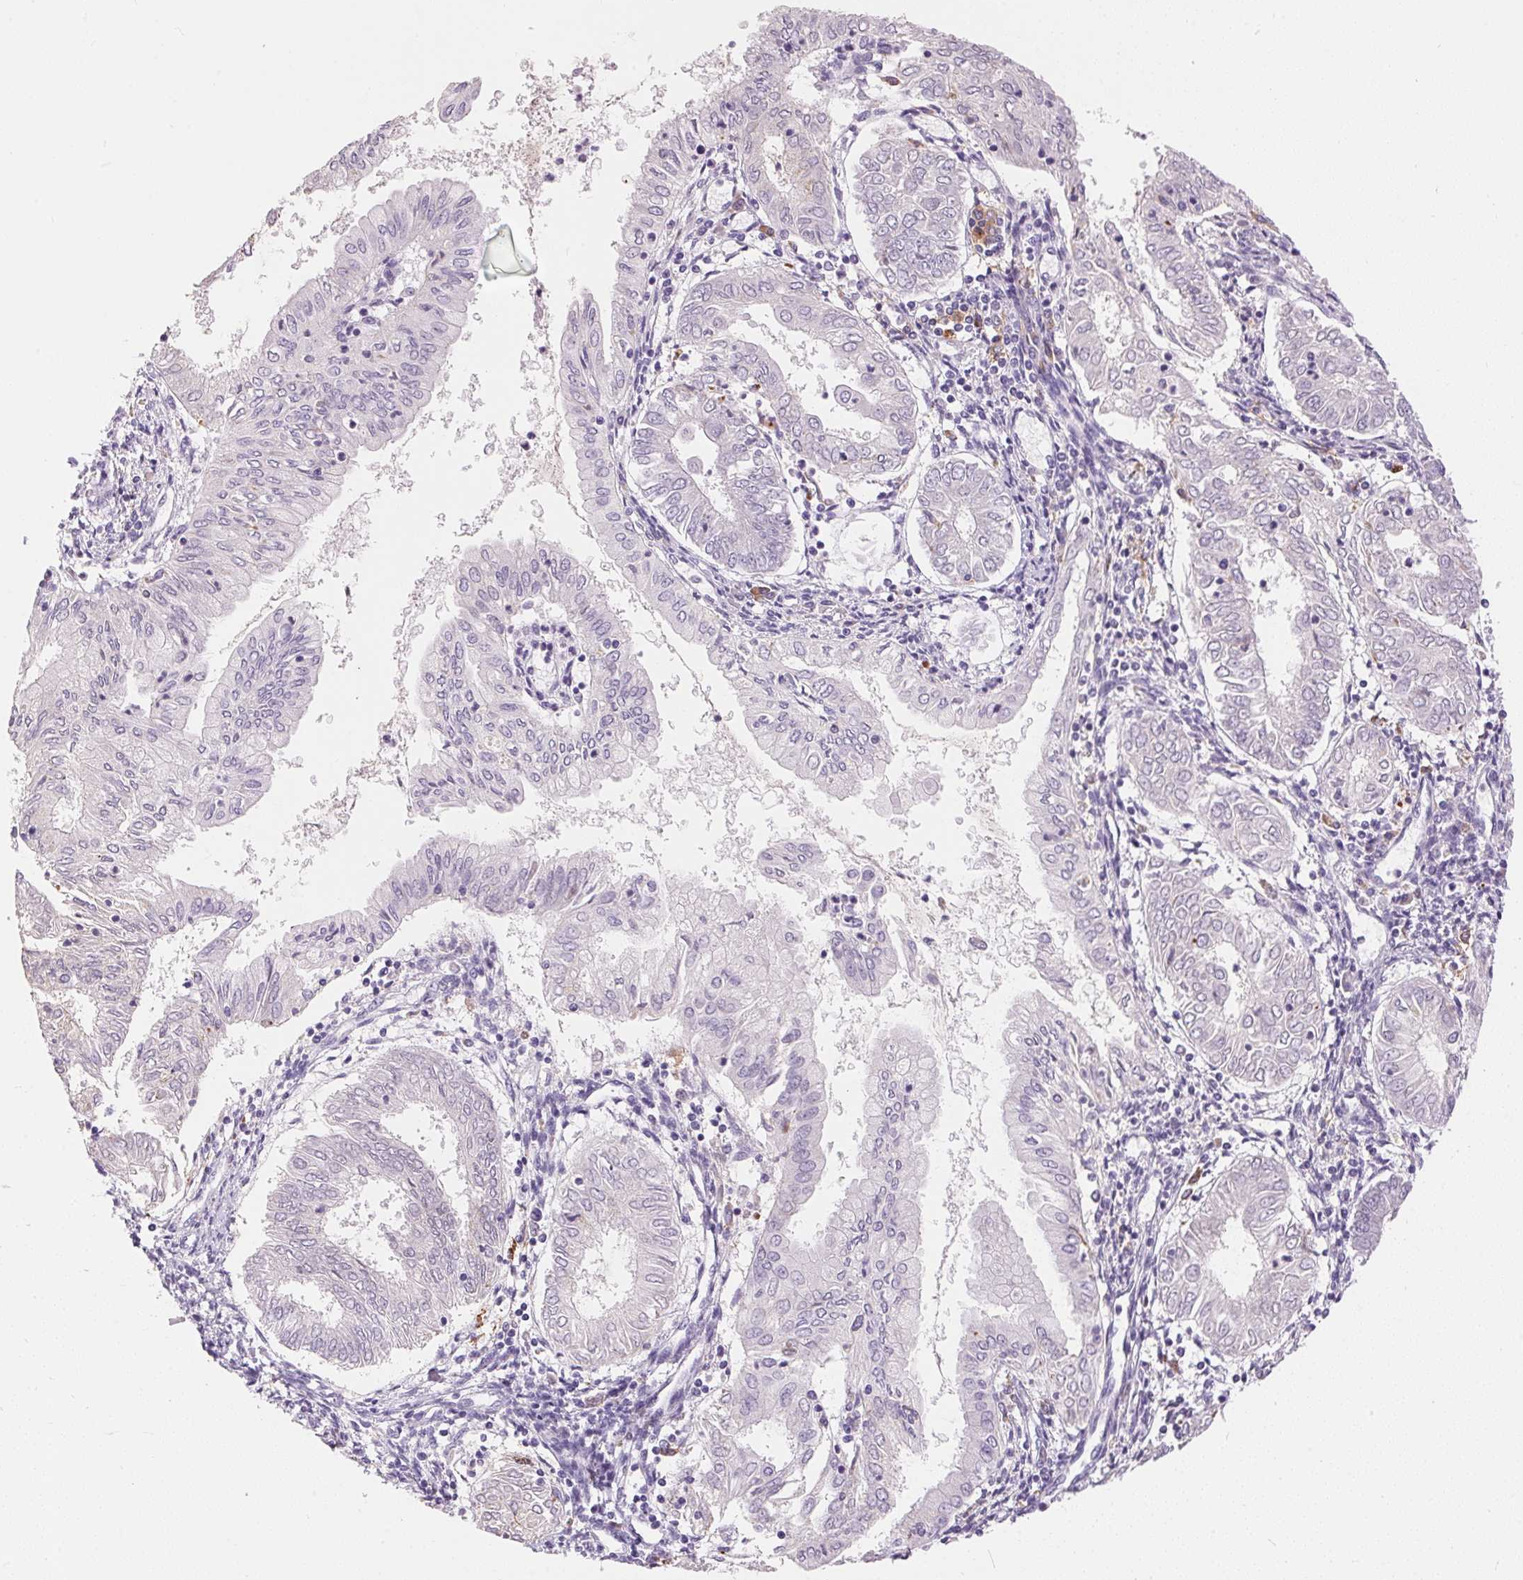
{"staining": {"intensity": "negative", "quantity": "none", "location": "none"}, "tissue": "endometrial cancer", "cell_type": "Tumor cells", "image_type": "cancer", "snomed": [{"axis": "morphology", "description": "Adenocarcinoma, NOS"}, {"axis": "topography", "description": "Endometrium"}], "caption": "Protein analysis of adenocarcinoma (endometrial) demonstrates no significant positivity in tumor cells.", "gene": "PNLIPRP3", "patient": {"sex": "female", "age": 68}}